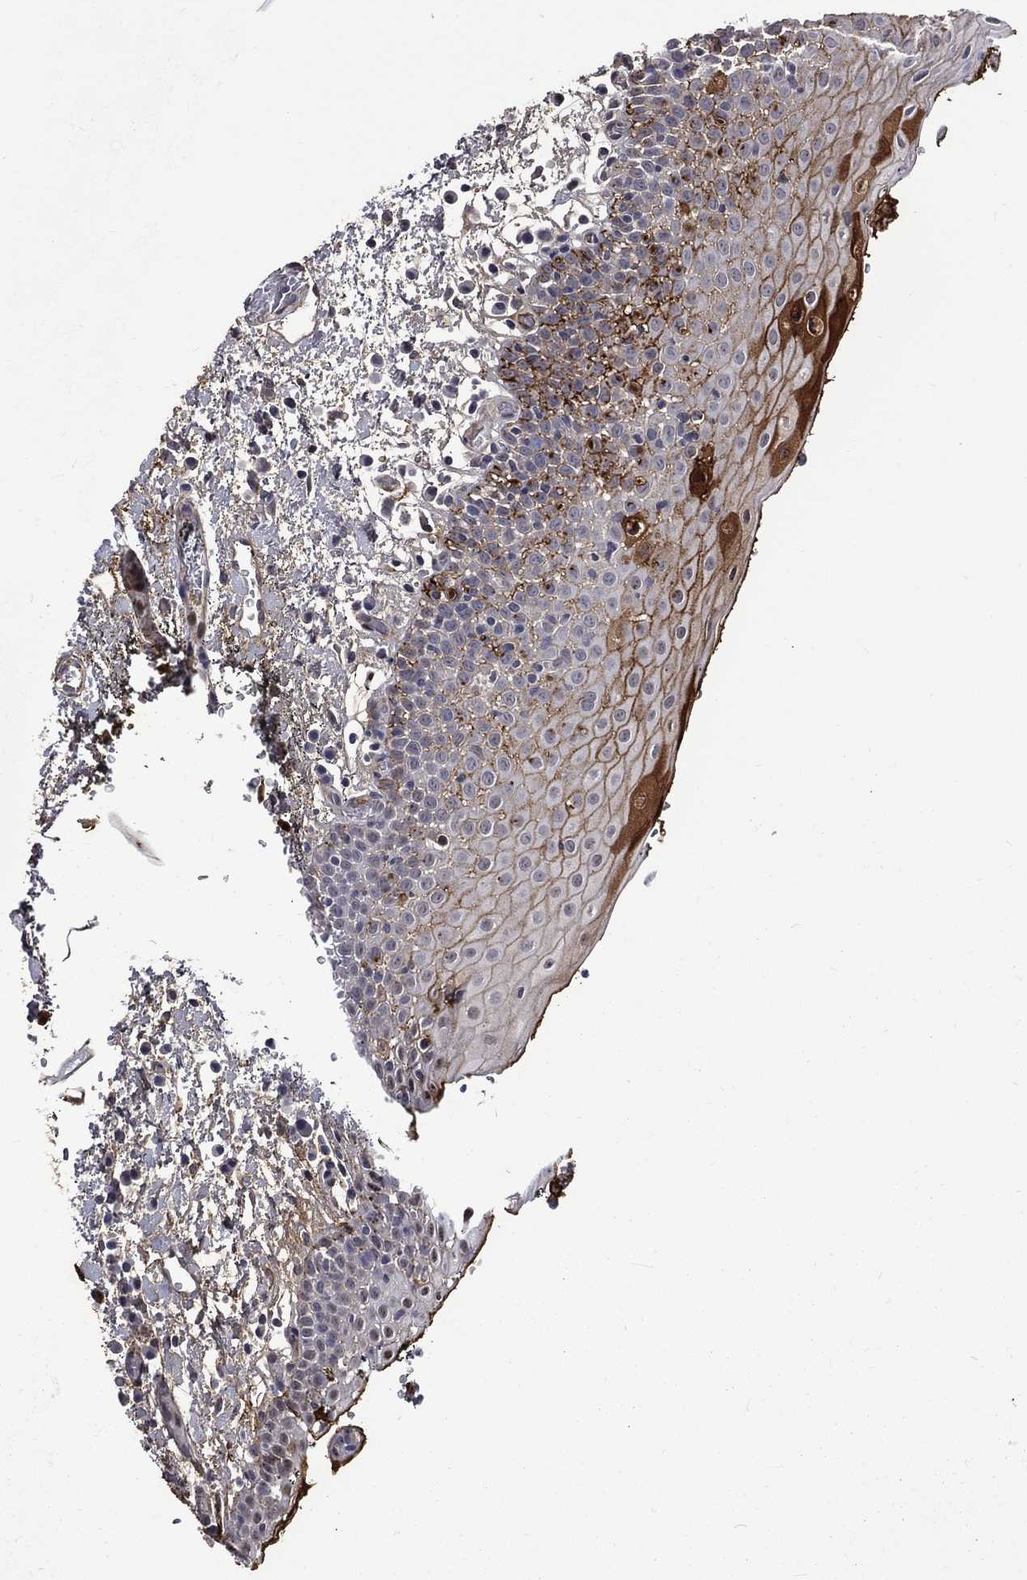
{"staining": {"intensity": "strong", "quantity": "<25%", "location": "cytoplasmic/membranous"}, "tissue": "oral mucosa", "cell_type": "Squamous epithelial cells", "image_type": "normal", "snomed": [{"axis": "morphology", "description": "Normal tissue, NOS"}, {"axis": "morphology", "description": "Squamous cell carcinoma, NOS"}, {"axis": "topography", "description": "Oral tissue"}, {"axis": "topography", "description": "Tounge, NOS"}, {"axis": "topography", "description": "Head-Neck"}], "caption": "Strong cytoplasmic/membranous staining is present in approximately <25% of squamous epithelial cells in normal oral mucosa. Nuclei are stained in blue.", "gene": "FGG", "patient": {"sex": "female", "age": 80}}